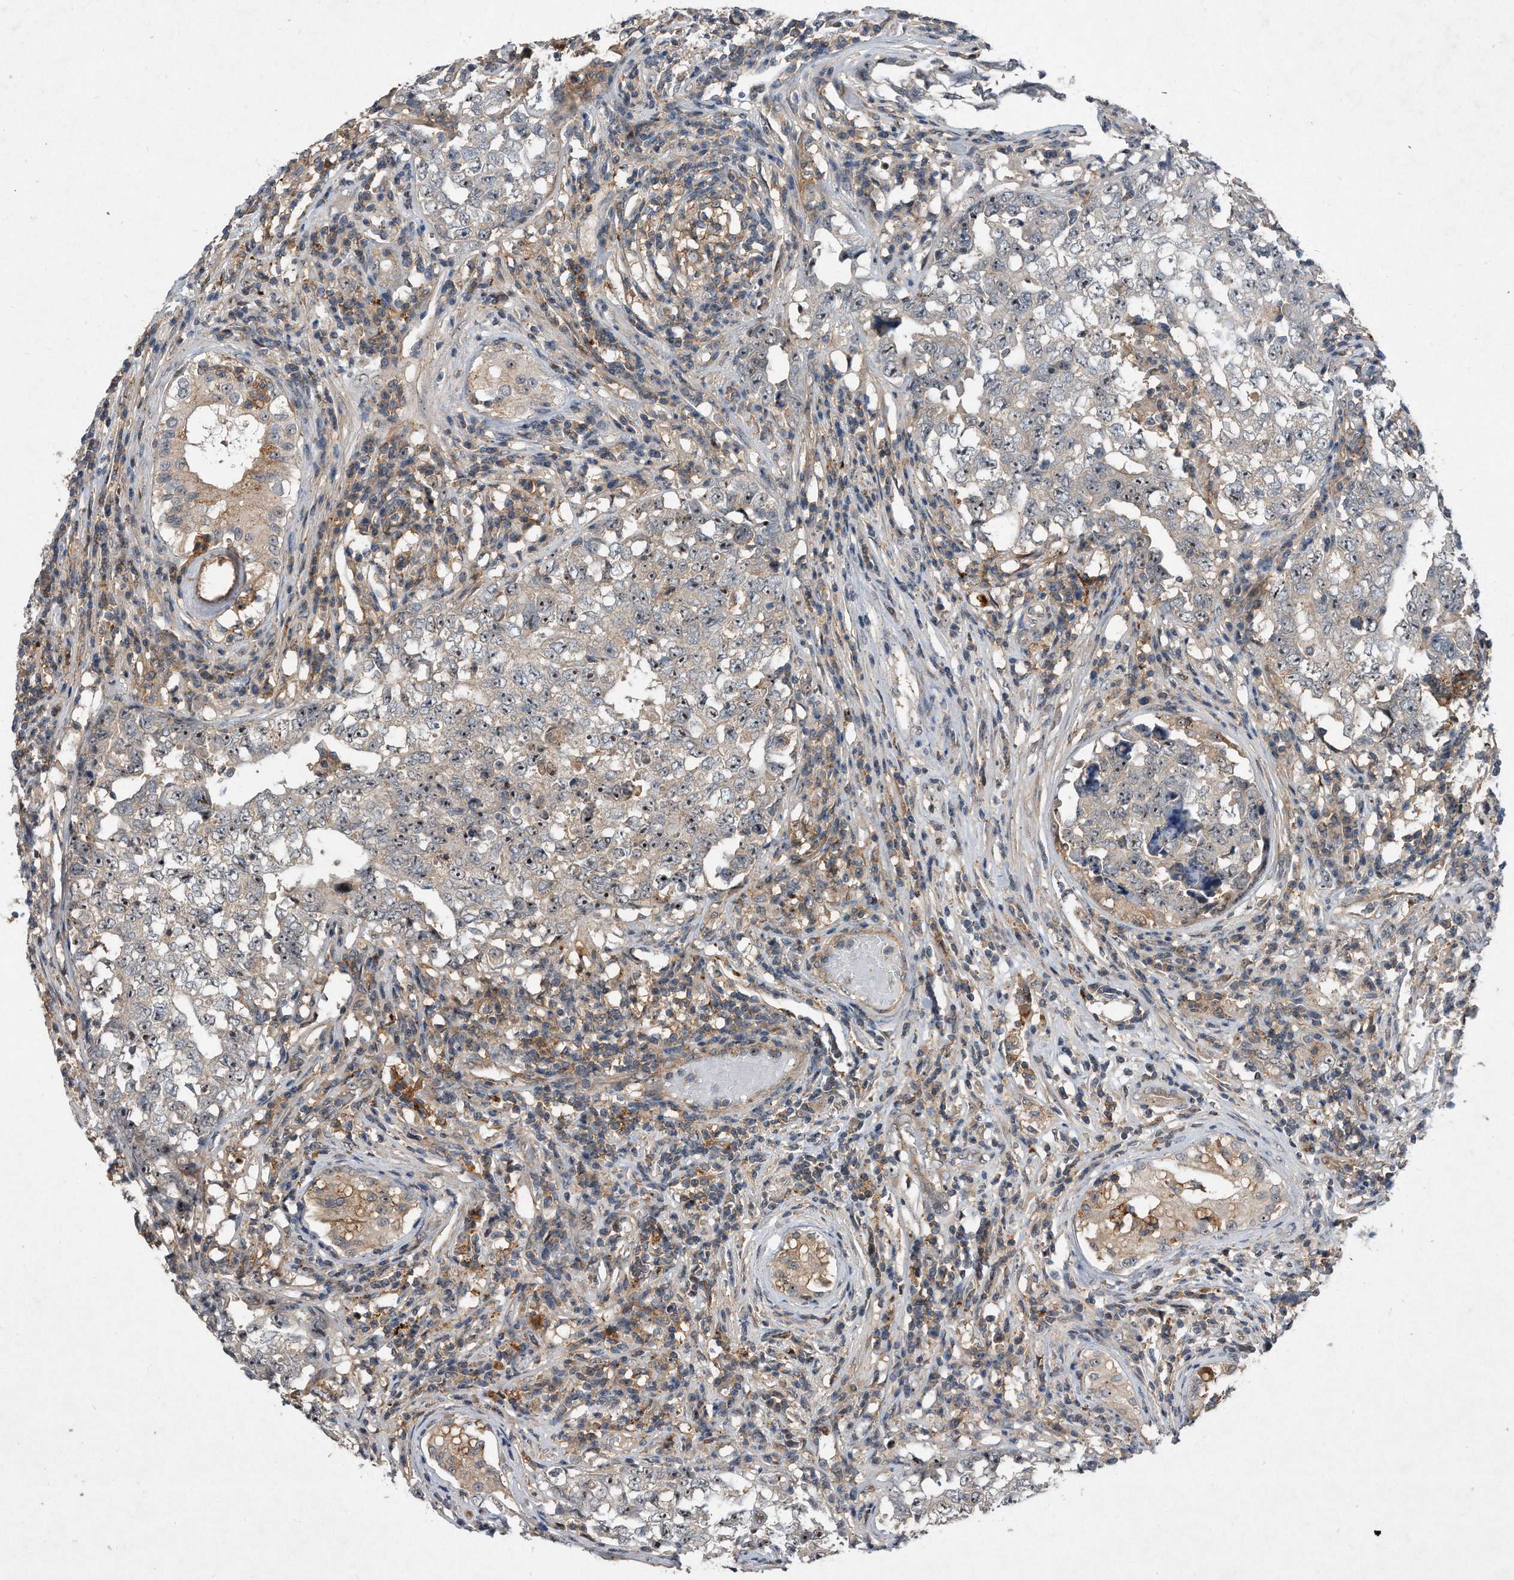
{"staining": {"intensity": "moderate", "quantity": "<25%", "location": "nuclear"}, "tissue": "testis cancer", "cell_type": "Tumor cells", "image_type": "cancer", "snomed": [{"axis": "morphology", "description": "Carcinoma, Embryonal, NOS"}, {"axis": "topography", "description": "Testis"}], "caption": "Testis embryonal carcinoma was stained to show a protein in brown. There is low levels of moderate nuclear staining in approximately <25% of tumor cells. The protein of interest is shown in brown color, while the nuclei are stained blue.", "gene": "PGBD2", "patient": {"sex": "male", "age": 26}}